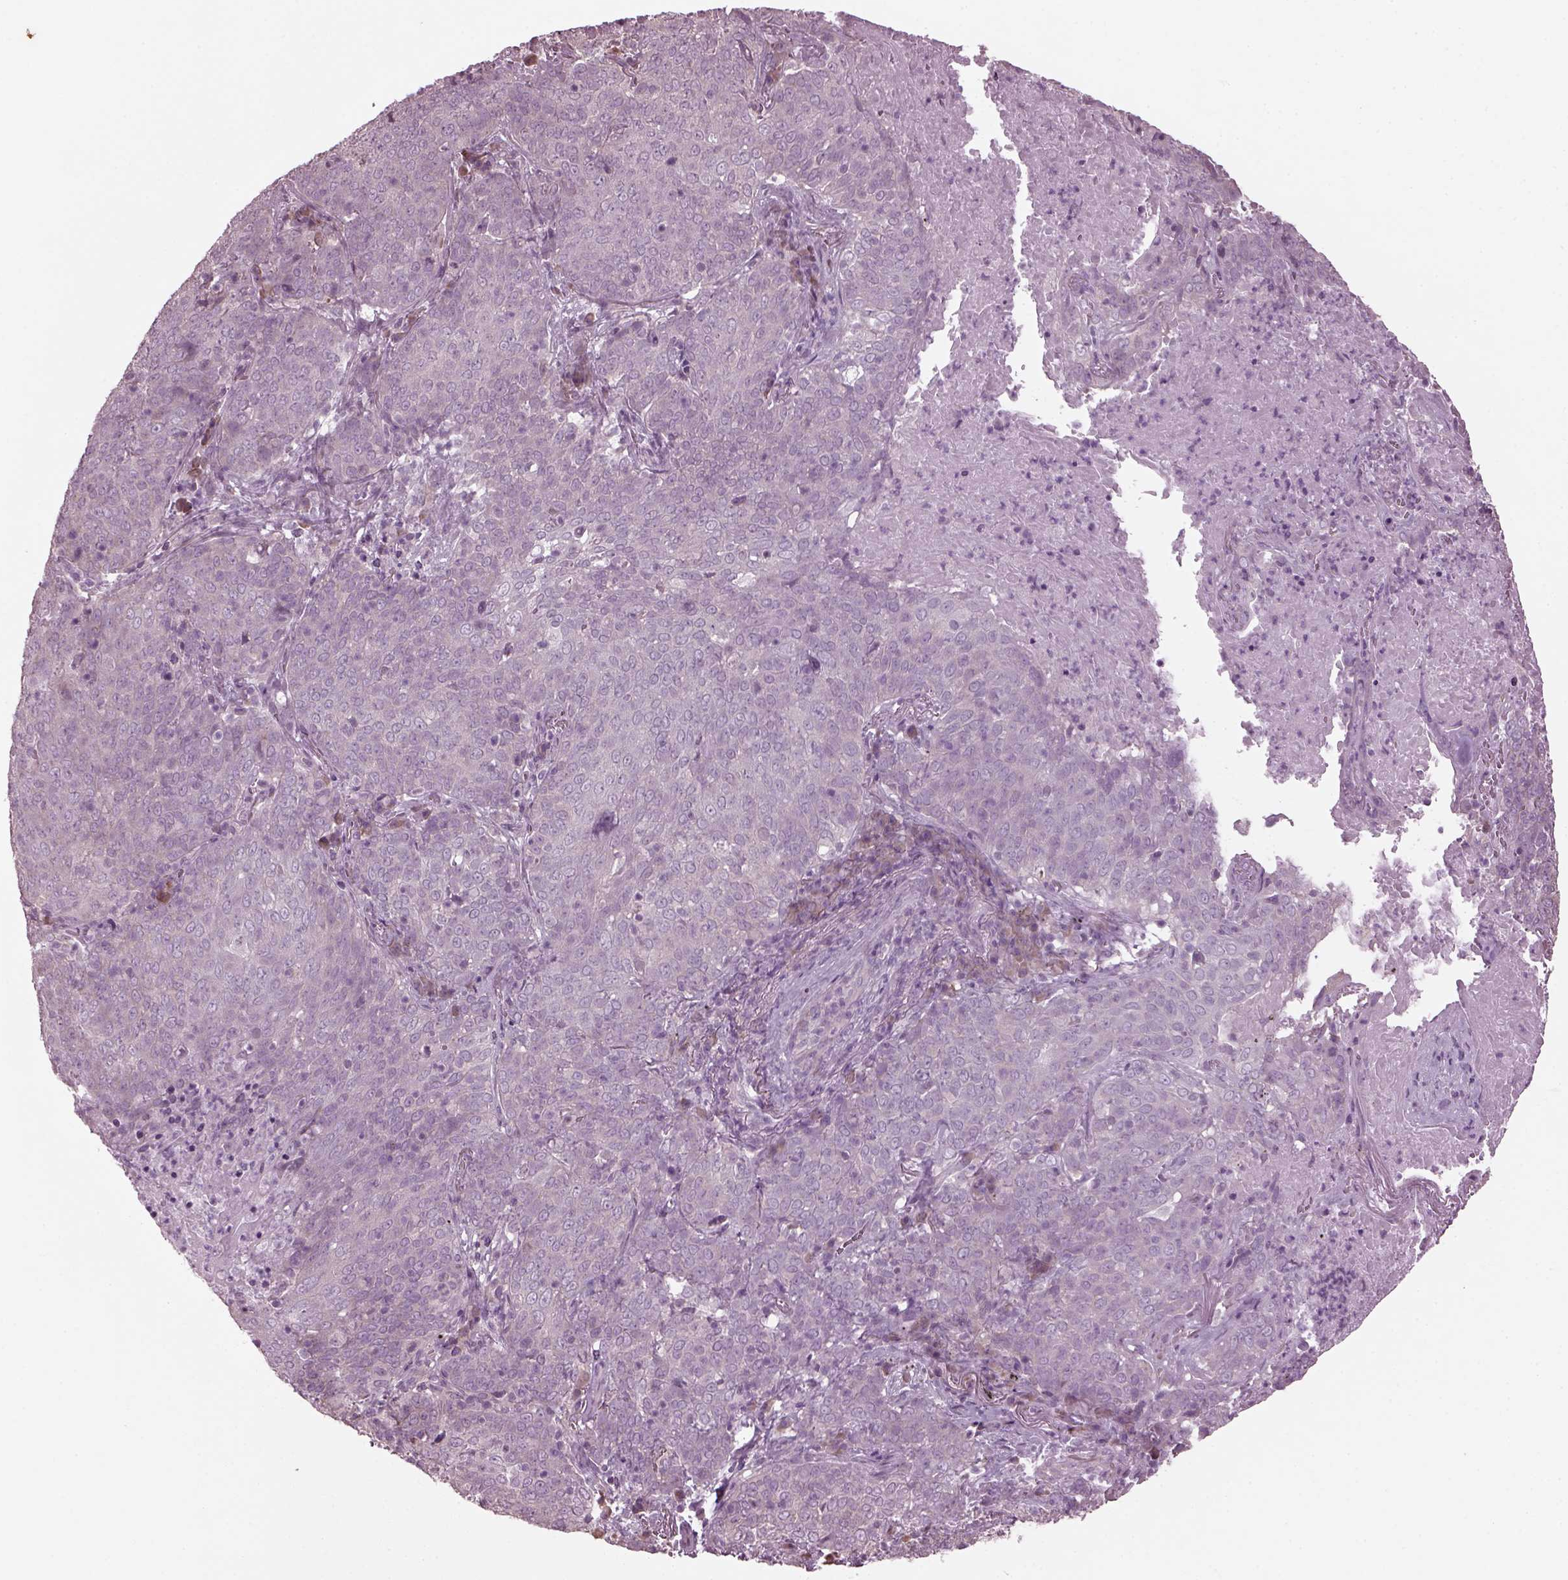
{"staining": {"intensity": "negative", "quantity": "none", "location": "none"}, "tissue": "lung cancer", "cell_type": "Tumor cells", "image_type": "cancer", "snomed": [{"axis": "morphology", "description": "Squamous cell carcinoma, NOS"}, {"axis": "topography", "description": "Lung"}], "caption": "The micrograph reveals no staining of tumor cells in lung cancer (squamous cell carcinoma). The staining was performed using DAB to visualize the protein expression in brown, while the nuclei were stained in blue with hematoxylin (Magnification: 20x).", "gene": "CABP5", "patient": {"sex": "male", "age": 82}}